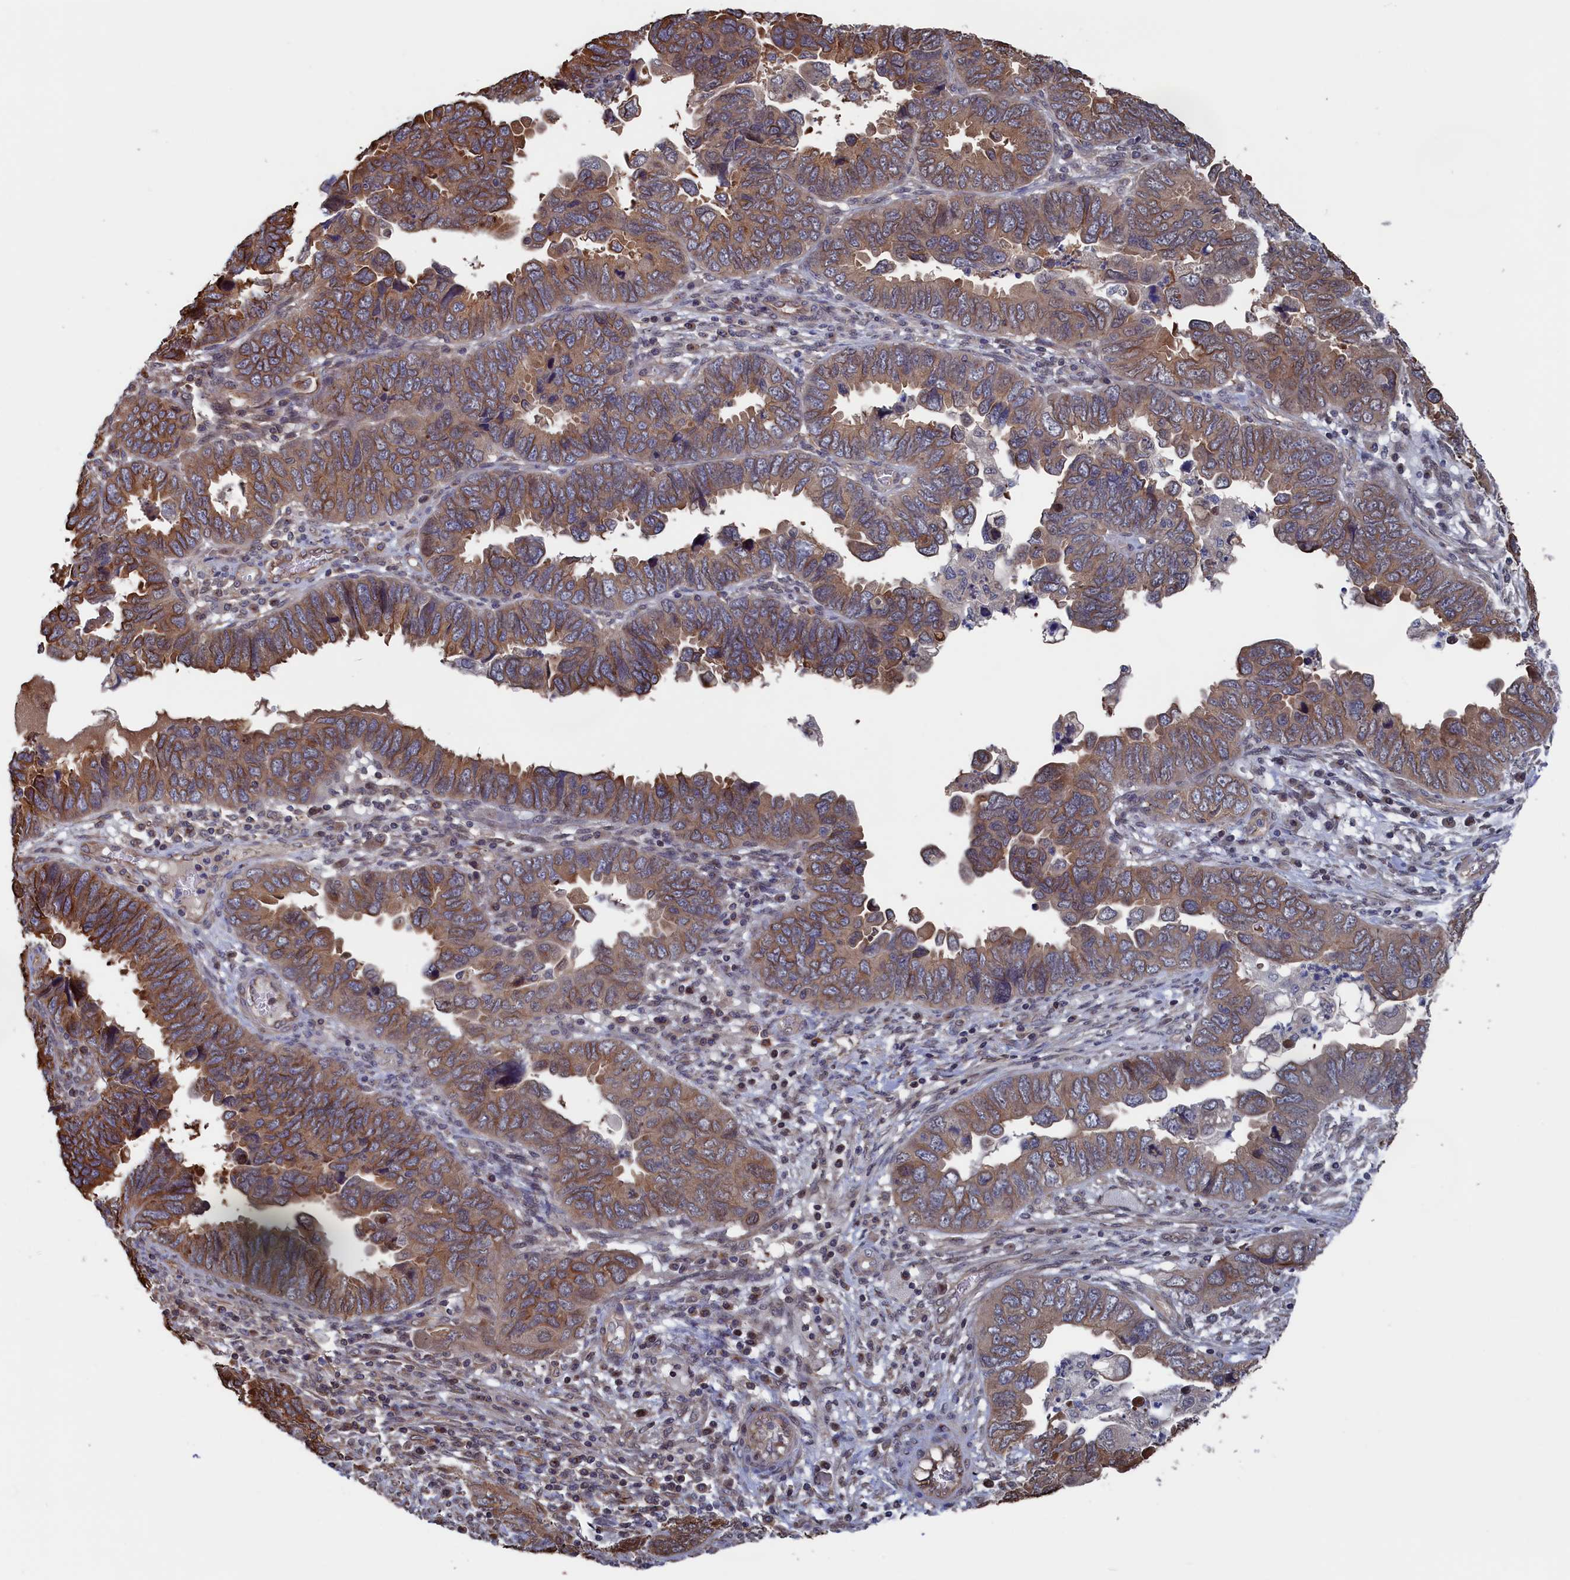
{"staining": {"intensity": "moderate", "quantity": ">75%", "location": "cytoplasmic/membranous"}, "tissue": "endometrial cancer", "cell_type": "Tumor cells", "image_type": "cancer", "snomed": [{"axis": "morphology", "description": "Adenocarcinoma, NOS"}, {"axis": "topography", "description": "Endometrium"}], "caption": "Approximately >75% of tumor cells in human endometrial adenocarcinoma reveal moderate cytoplasmic/membranous protein expression as visualized by brown immunohistochemical staining.", "gene": "NUTF2", "patient": {"sex": "female", "age": 79}}